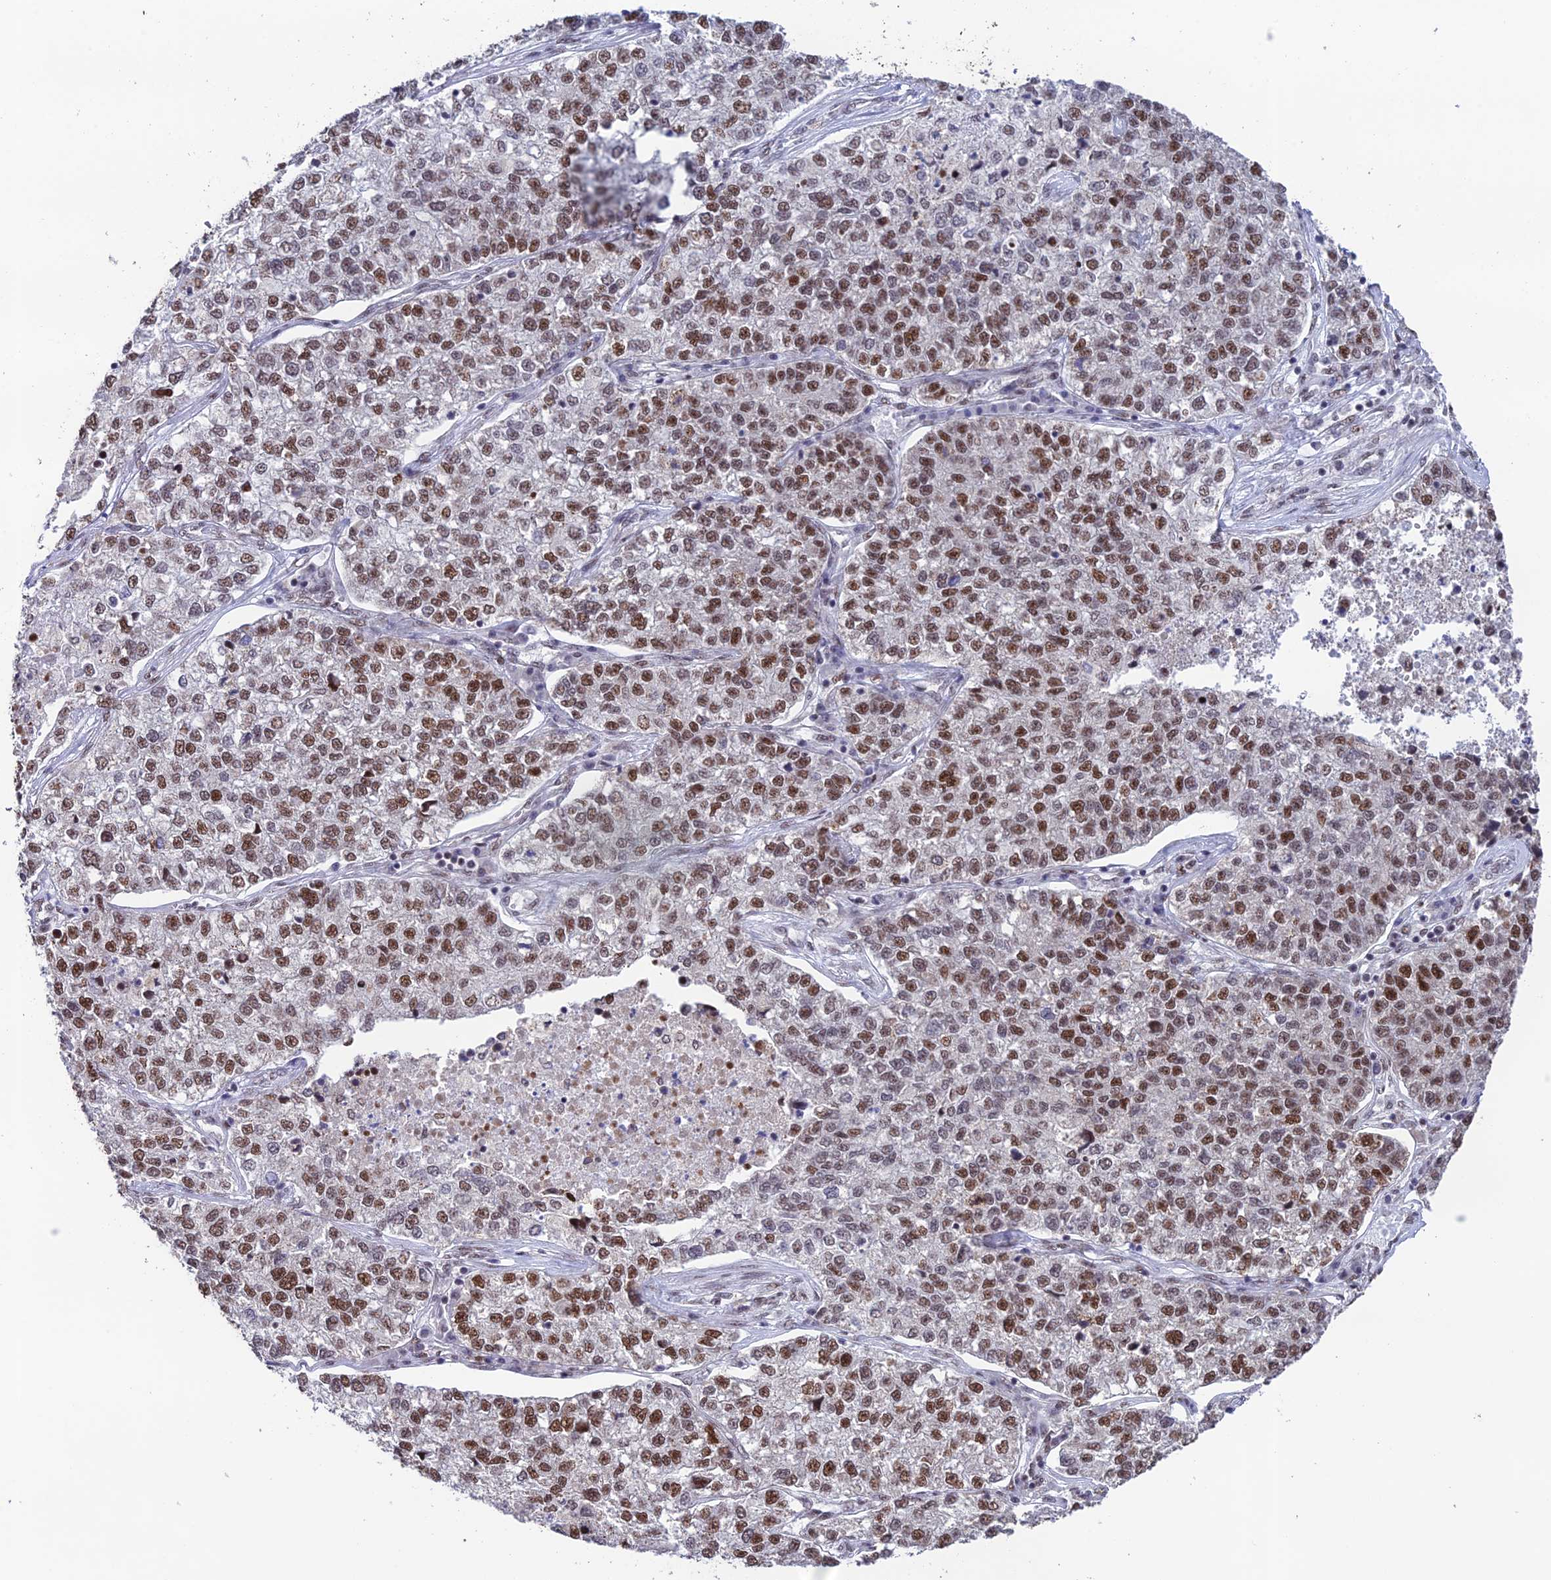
{"staining": {"intensity": "moderate", "quantity": ">75%", "location": "nuclear"}, "tissue": "lung cancer", "cell_type": "Tumor cells", "image_type": "cancer", "snomed": [{"axis": "morphology", "description": "Adenocarcinoma, NOS"}, {"axis": "topography", "description": "Lung"}], "caption": "Protein expression analysis of adenocarcinoma (lung) demonstrates moderate nuclear staining in about >75% of tumor cells.", "gene": "THOC7", "patient": {"sex": "male", "age": 49}}